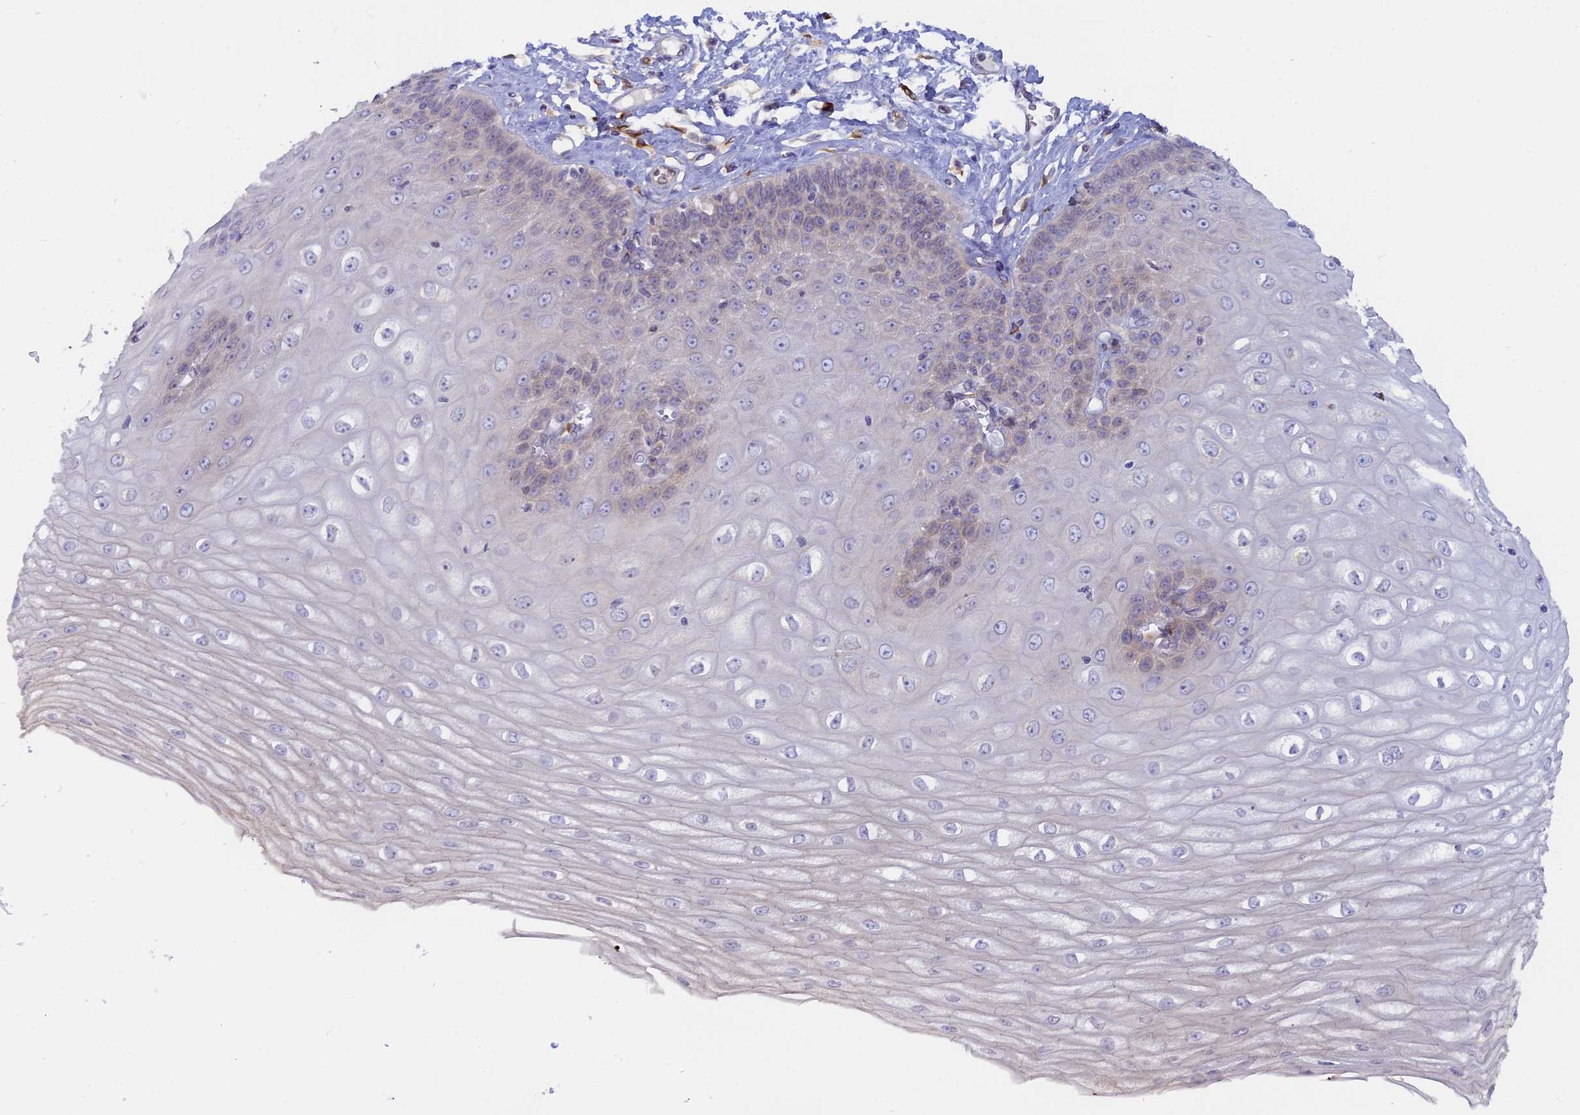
{"staining": {"intensity": "weak", "quantity": "25%-75%", "location": "cytoplasmic/membranous"}, "tissue": "esophagus", "cell_type": "Squamous epithelial cells", "image_type": "normal", "snomed": [{"axis": "morphology", "description": "Normal tissue, NOS"}, {"axis": "topography", "description": "Esophagus"}], "caption": "A high-resolution histopathology image shows immunohistochemistry staining of benign esophagus, which displays weak cytoplasmic/membranous staining in approximately 25%-75% of squamous epithelial cells.", "gene": "TLCD1", "patient": {"sex": "male", "age": 60}}